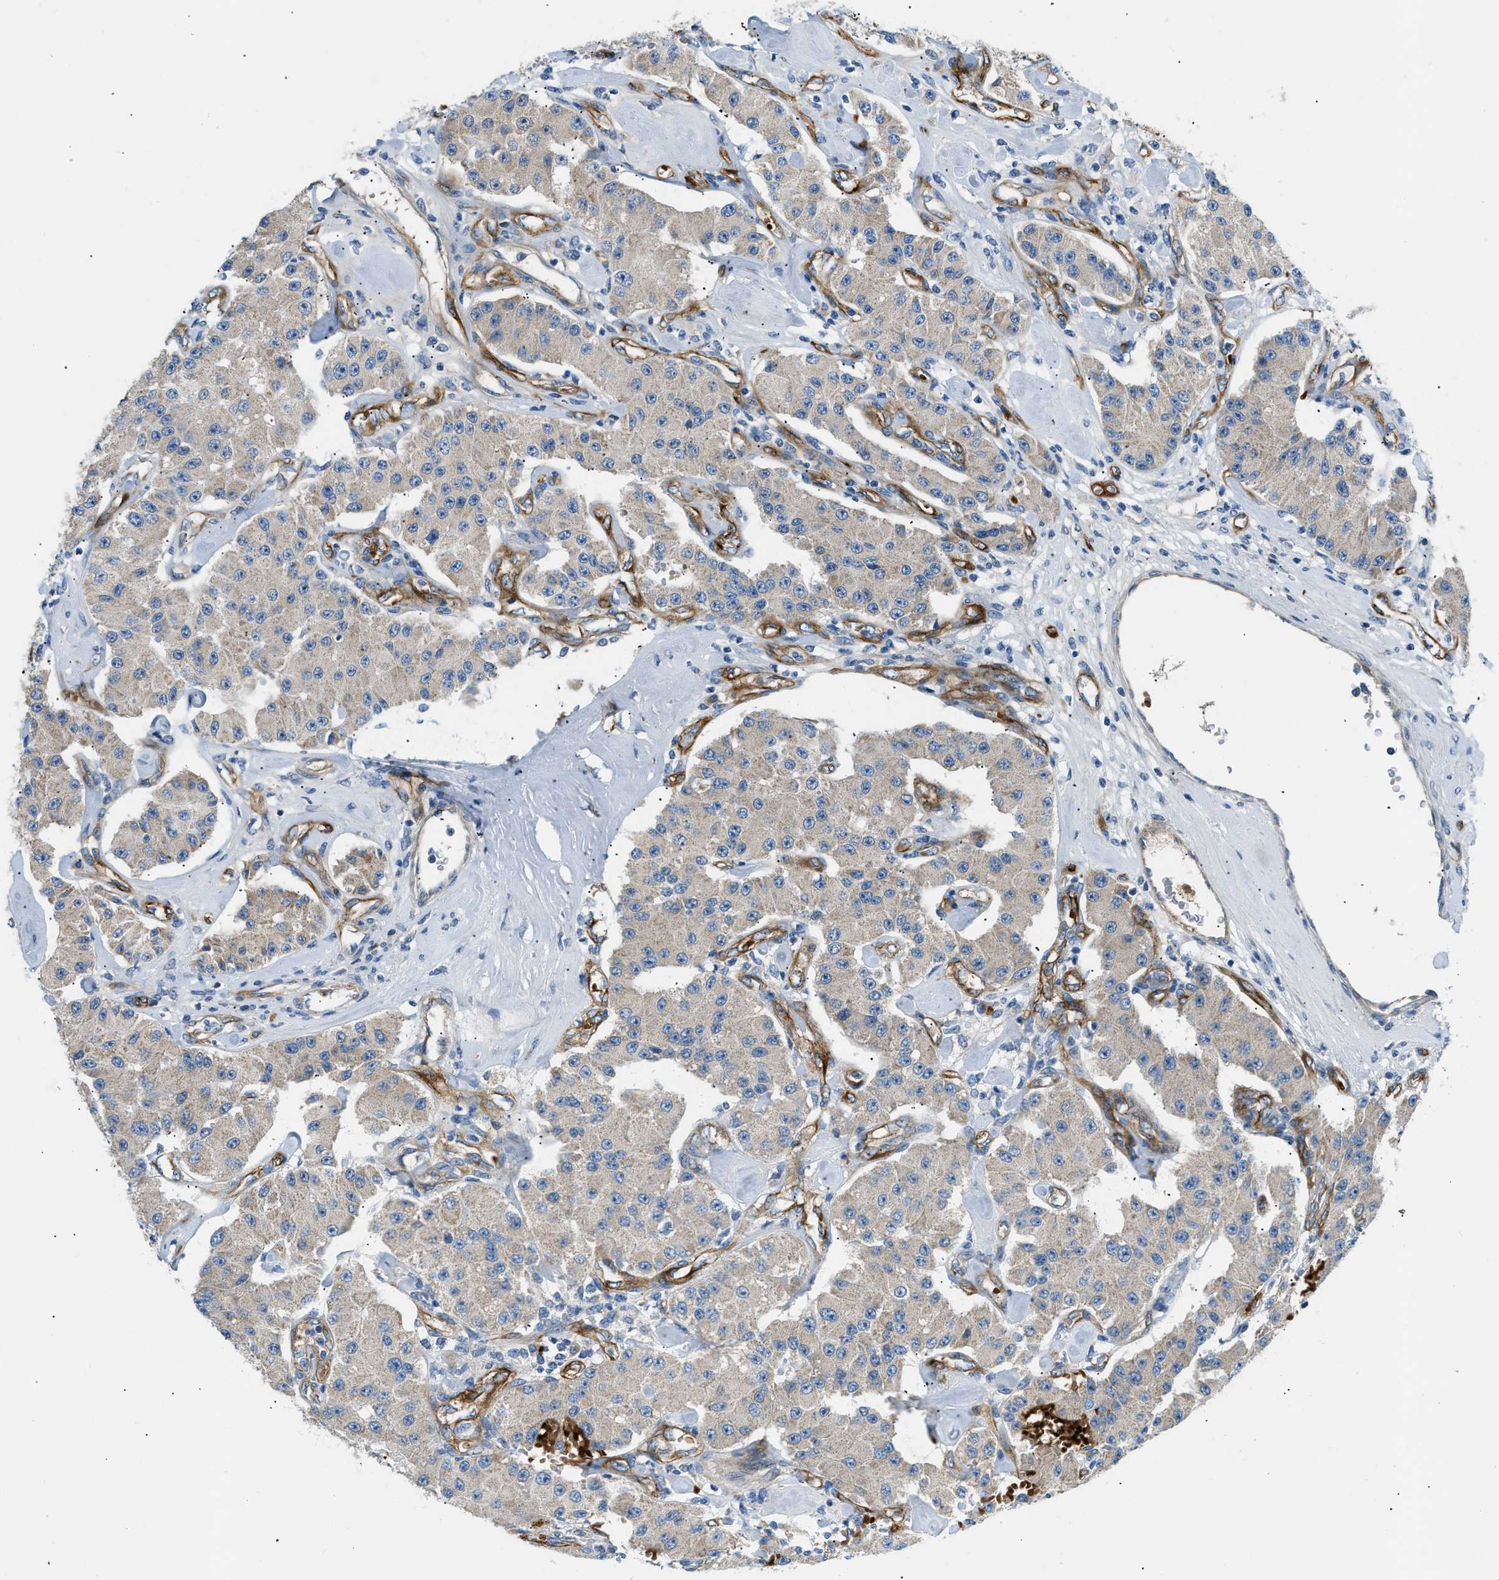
{"staining": {"intensity": "weak", "quantity": "25%-75%", "location": "cytoplasmic/membranous"}, "tissue": "carcinoid", "cell_type": "Tumor cells", "image_type": "cancer", "snomed": [{"axis": "morphology", "description": "Carcinoid, malignant, NOS"}, {"axis": "topography", "description": "Pancreas"}], "caption": "This is an image of IHC staining of carcinoid, which shows weak positivity in the cytoplasmic/membranous of tumor cells.", "gene": "COL15A1", "patient": {"sex": "male", "age": 41}}